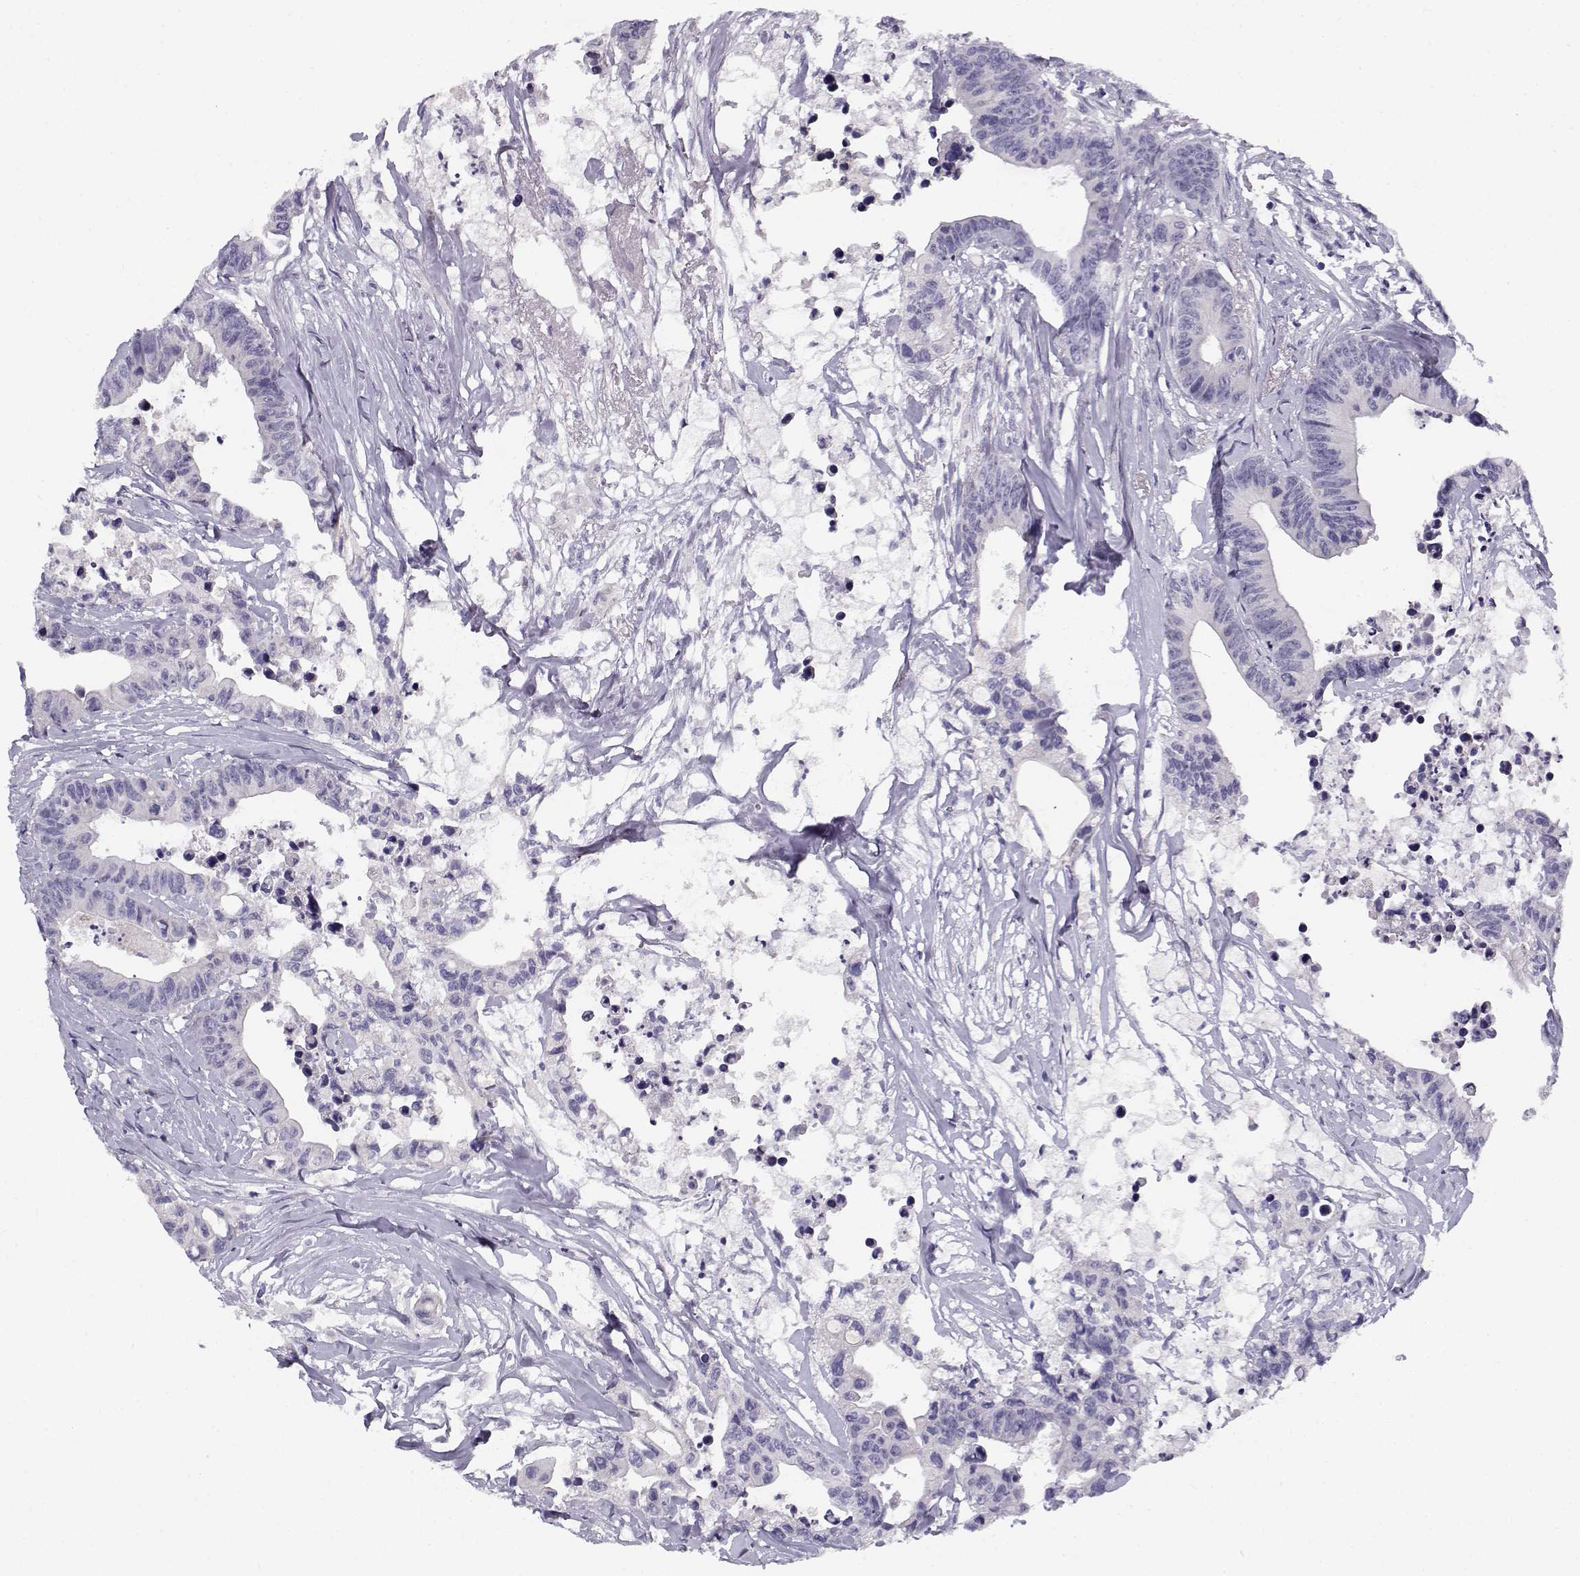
{"staining": {"intensity": "negative", "quantity": "none", "location": "none"}, "tissue": "colorectal cancer", "cell_type": "Tumor cells", "image_type": "cancer", "snomed": [{"axis": "morphology", "description": "Adenocarcinoma, NOS"}, {"axis": "topography", "description": "Colon"}], "caption": "Tumor cells are negative for protein expression in human colorectal cancer (adenocarcinoma).", "gene": "DDX25", "patient": {"sex": "female", "age": 87}}